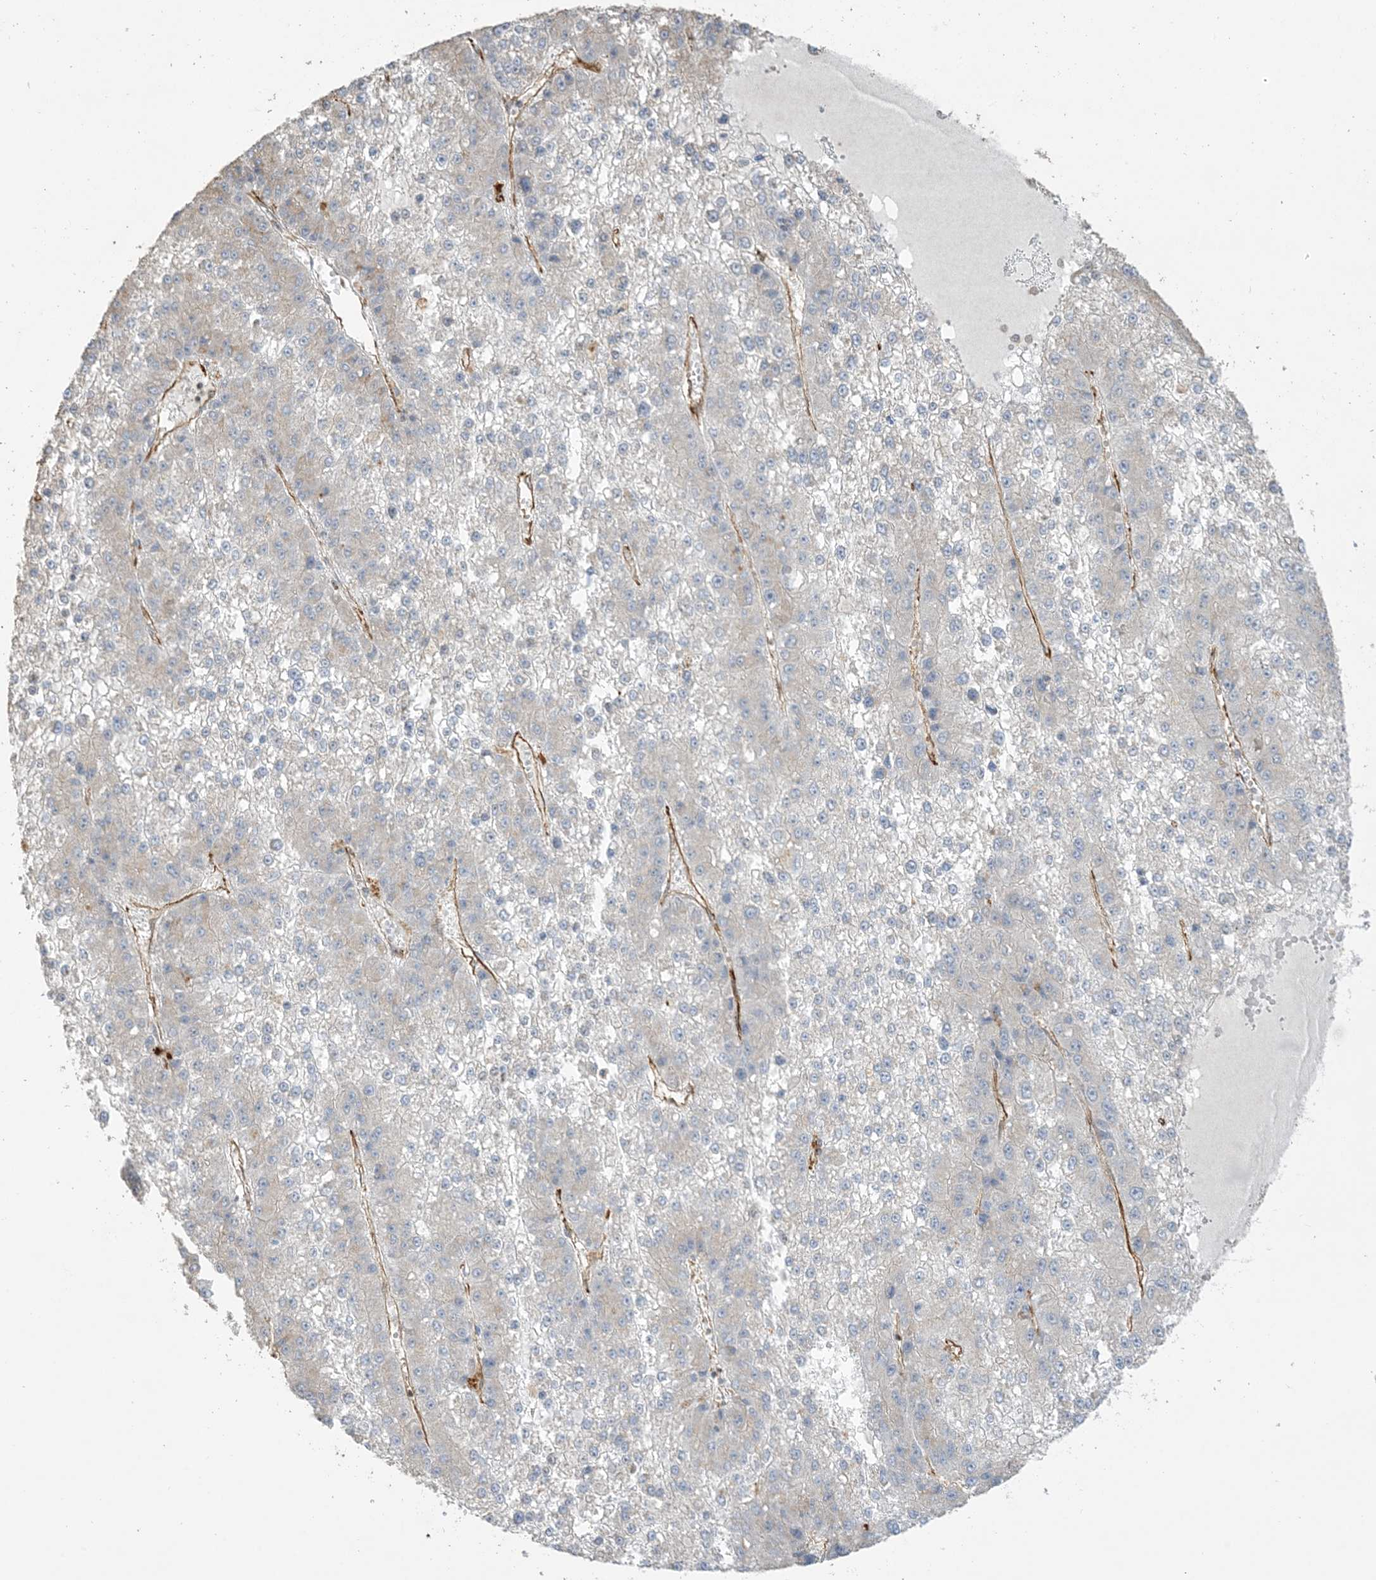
{"staining": {"intensity": "weak", "quantity": "<25%", "location": "cytoplasmic/membranous"}, "tissue": "liver cancer", "cell_type": "Tumor cells", "image_type": "cancer", "snomed": [{"axis": "morphology", "description": "Carcinoma, Hepatocellular, NOS"}, {"axis": "topography", "description": "Liver"}], "caption": "IHC image of neoplastic tissue: liver cancer (hepatocellular carcinoma) stained with DAB (3,3'-diaminobenzidine) displays no significant protein staining in tumor cells. Nuclei are stained in blue.", "gene": "AGA", "patient": {"sex": "female", "age": 73}}